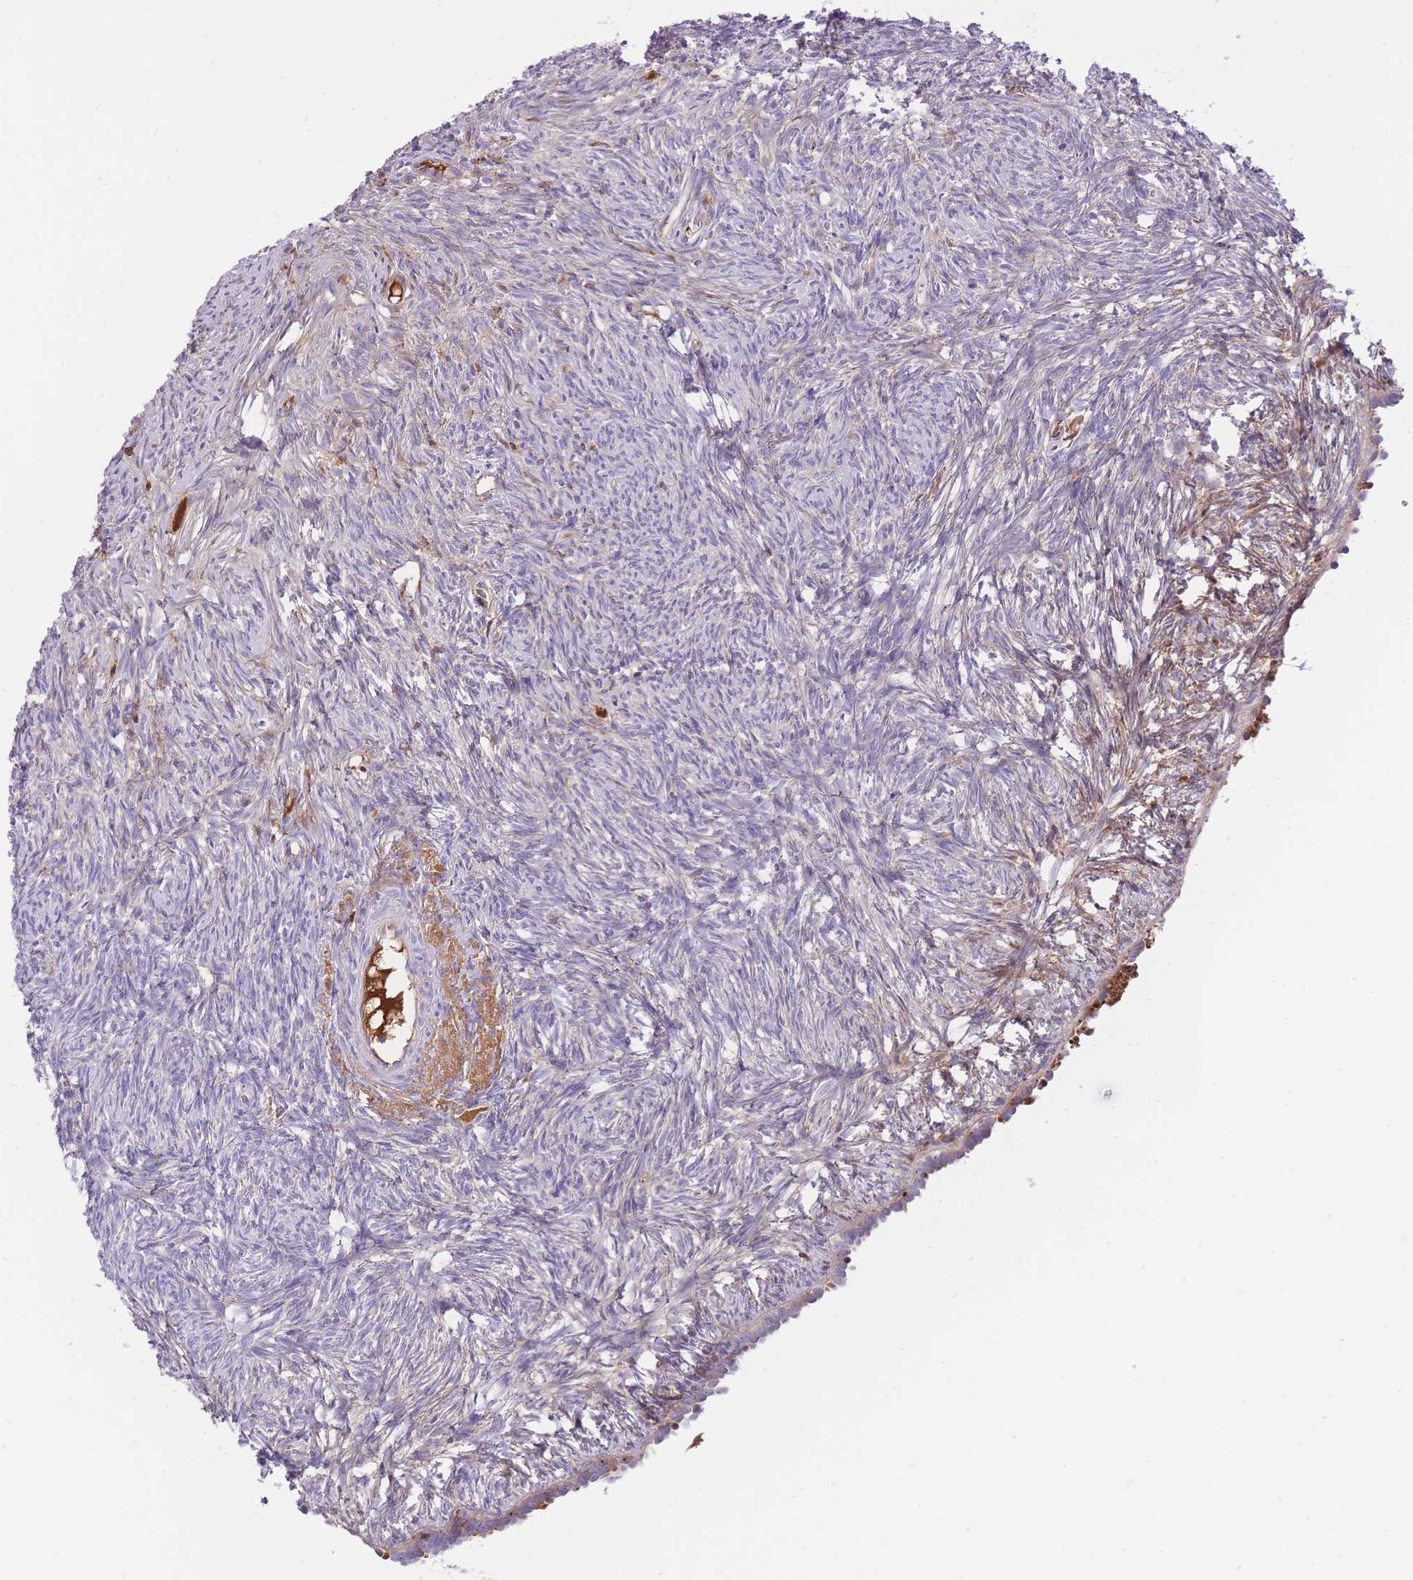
{"staining": {"intensity": "weak", "quantity": "<25%", "location": "cytoplasmic/membranous"}, "tissue": "ovary", "cell_type": "Ovarian stroma cells", "image_type": "normal", "snomed": [{"axis": "morphology", "description": "Normal tissue, NOS"}, {"axis": "topography", "description": "Ovary"}], "caption": "There is no significant staining in ovarian stroma cells of ovary. (Stains: DAB (3,3'-diaminobenzidine) IHC with hematoxylin counter stain, Microscopy: brightfield microscopy at high magnification).", "gene": "HRG", "patient": {"sex": "female", "age": 51}}